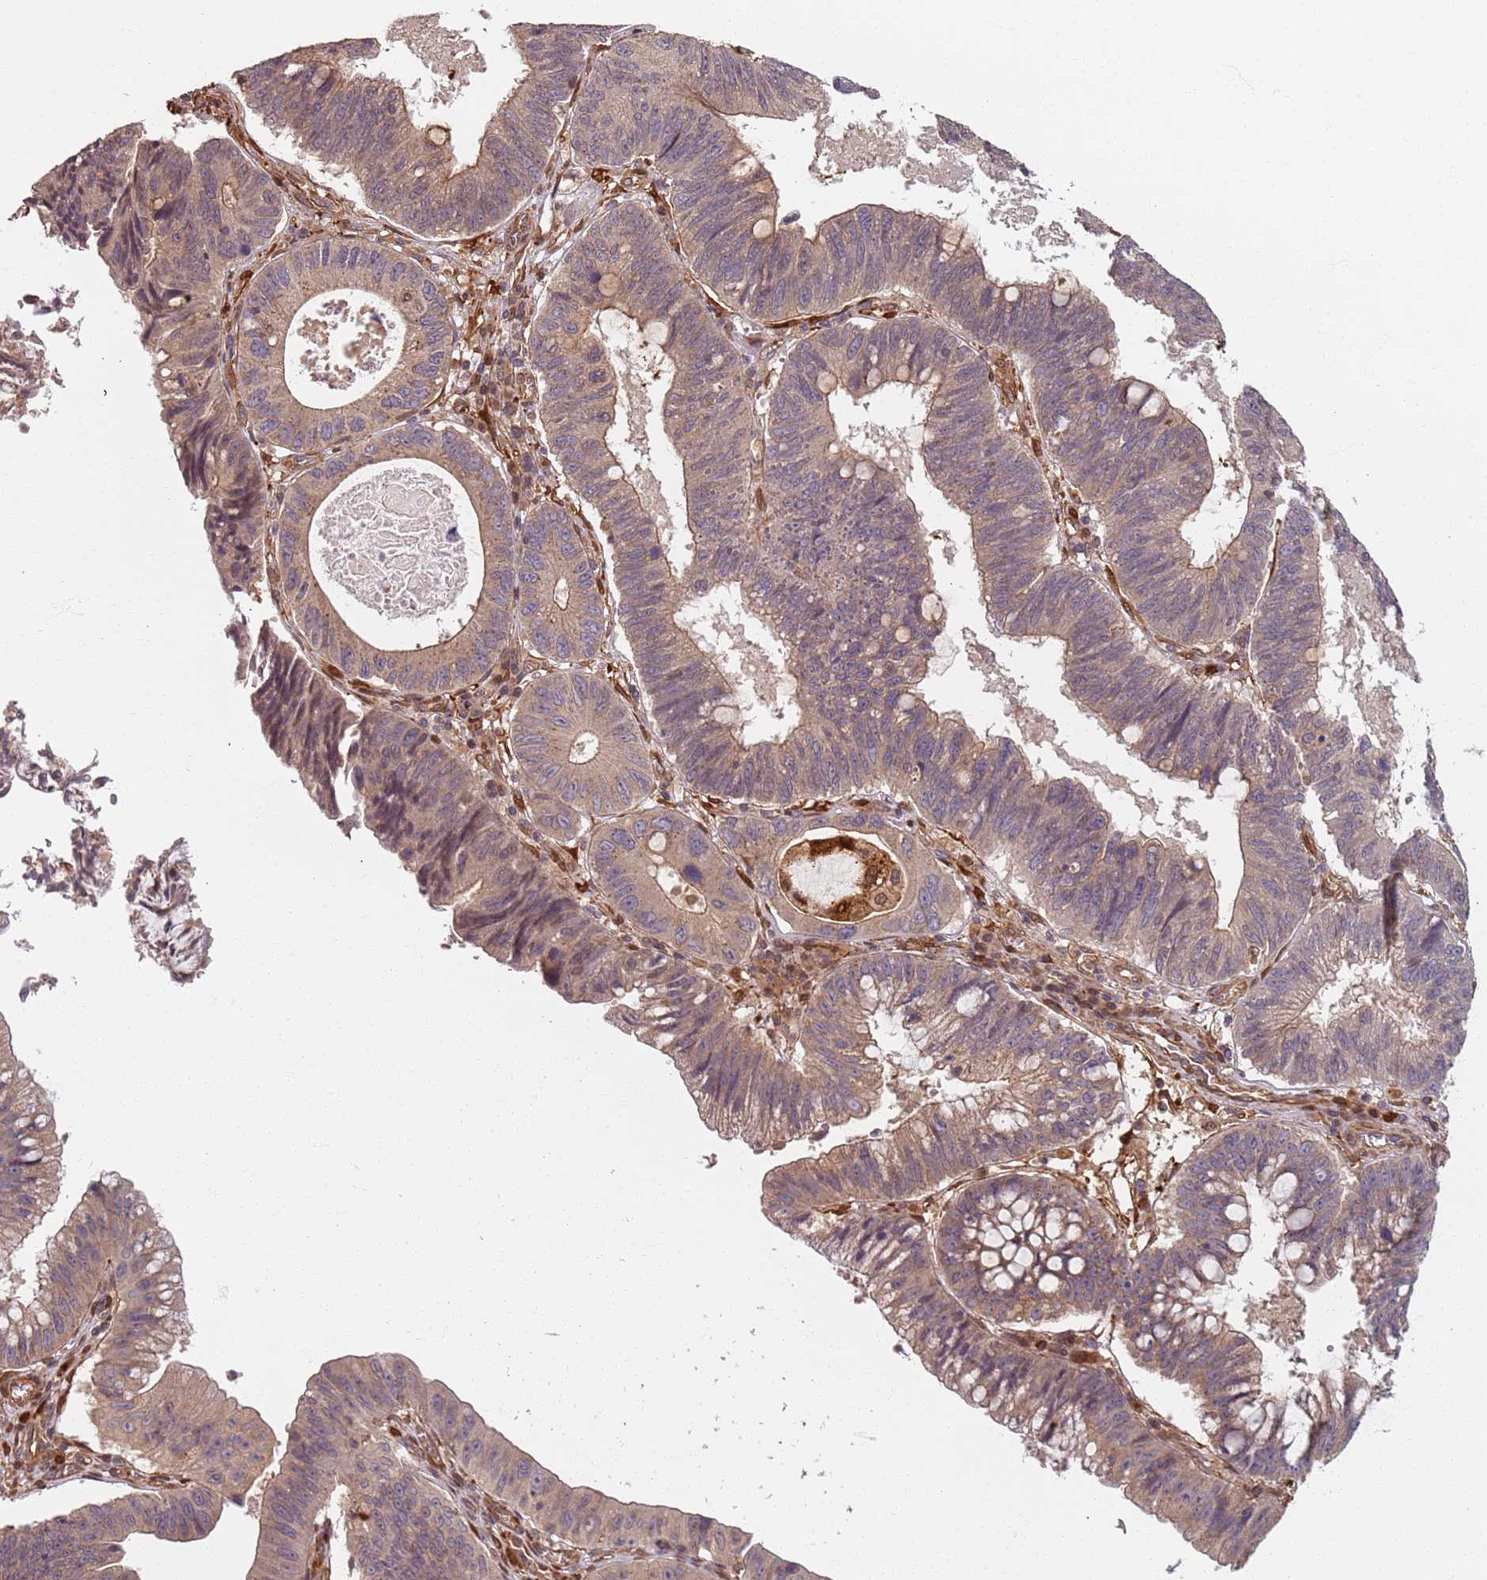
{"staining": {"intensity": "weak", "quantity": "25%-75%", "location": "cytoplasmic/membranous"}, "tissue": "stomach cancer", "cell_type": "Tumor cells", "image_type": "cancer", "snomed": [{"axis": "morphology", "description": "Adenocarcinoma, NOS"}, {"axis": "topography", "description": "Stomach"}], "caption": "Human stomach cancer (adenocarcinoma) stained for a protein (brown) shows weak cytoplasmic/membranous positive staining in approximately 25%-75% of tumor cells.", "gene": "SDCCAG8", "patient": {"sex": "male", "age": 59}}